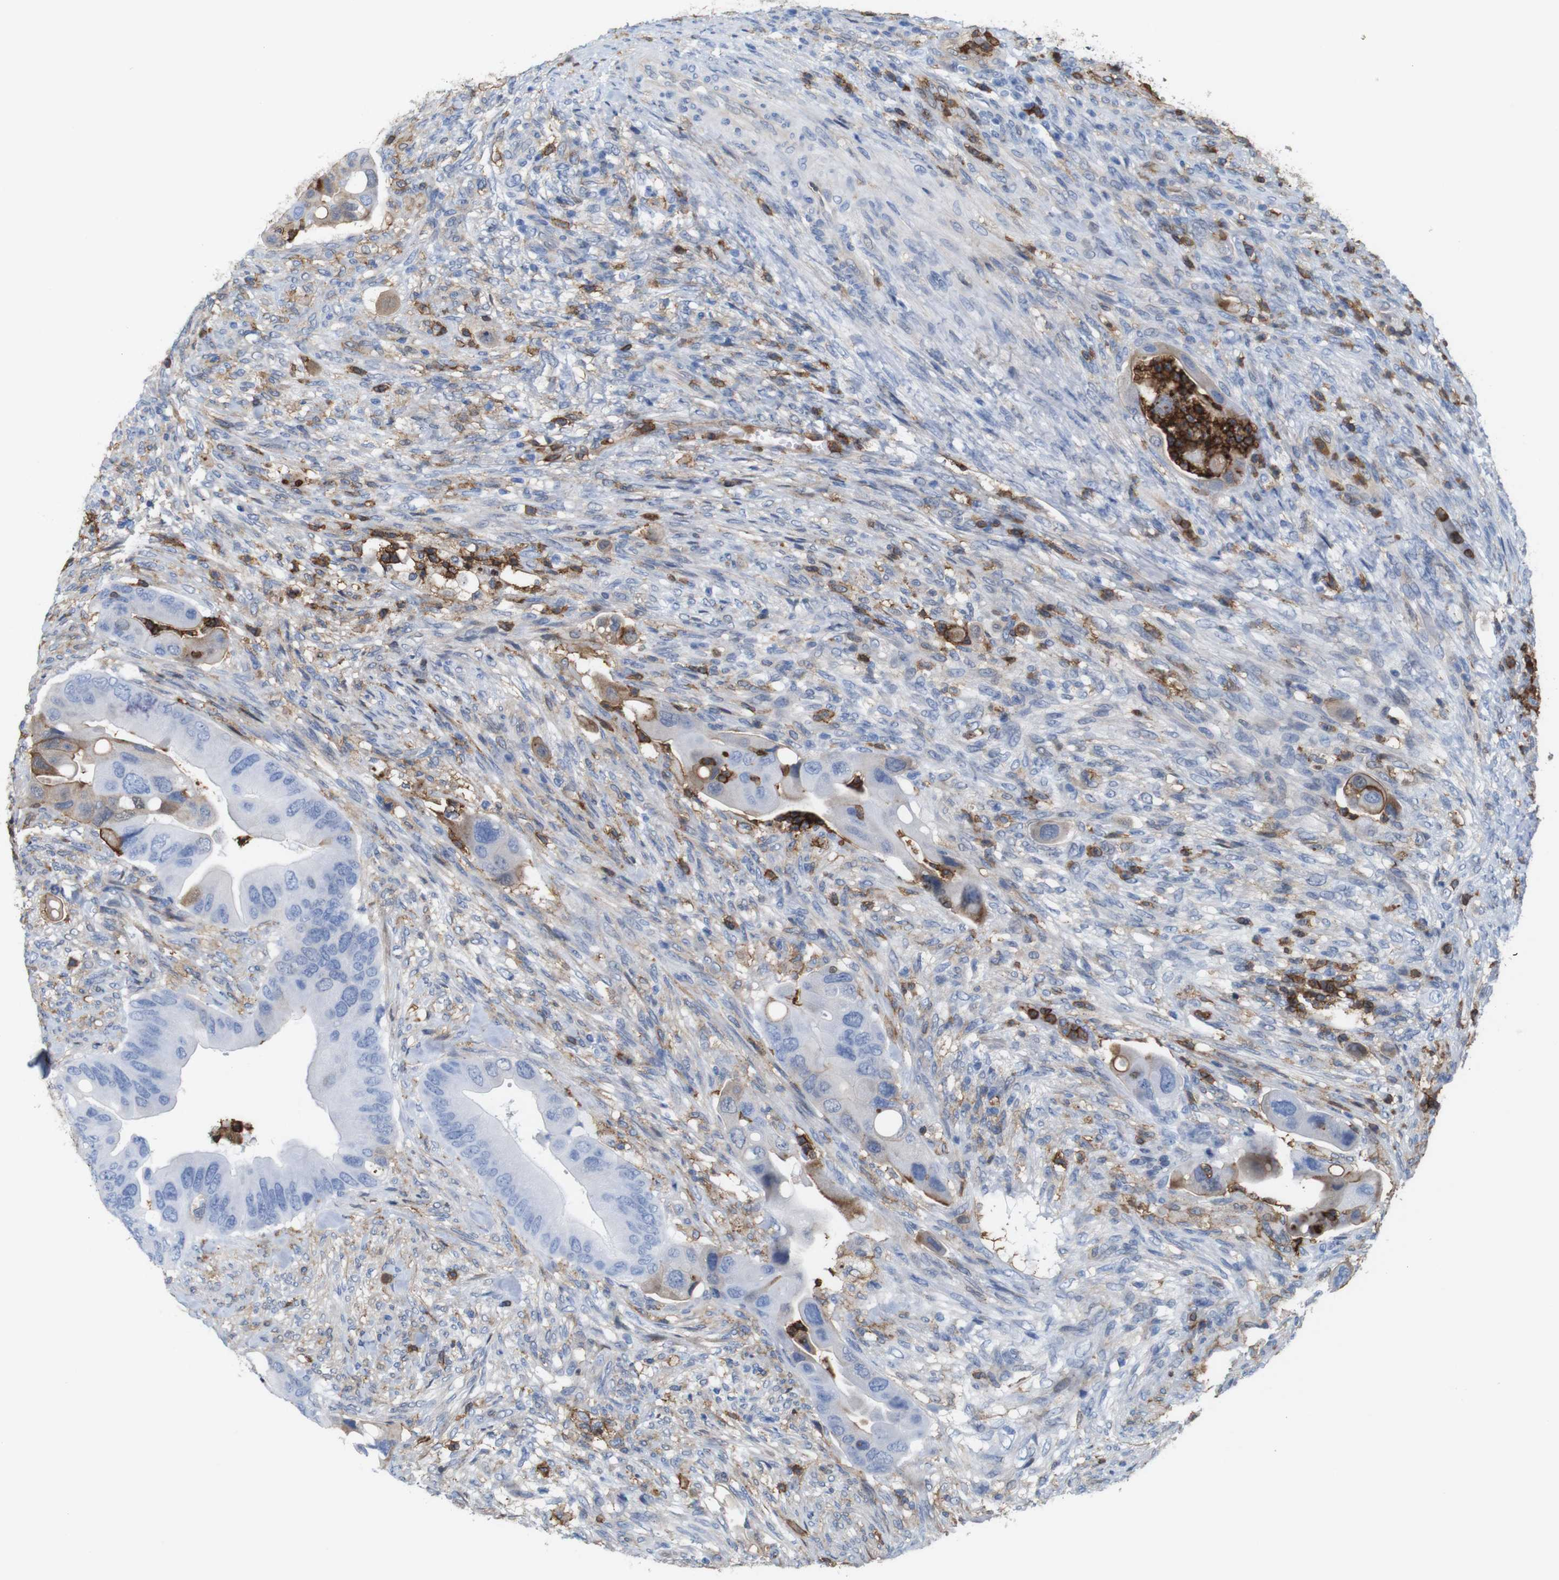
{"staining": {"intensity": "weak", "quantity": "<25%", "location": "cytoplasmic/membranous"}, "tissue": "colorectal cancer", "cell_type": "Tumor cells", "image_type": "cancer", "snomed": [{"axis": "morphology", "description": "Adenocarcinoma, NOS"}, {"axis": "topography", "description": "Rectum"}], "caption": "This is an immunohistochemistry histopathology image of human colorectal cancer. There is no staining in tumor cells.", "gene": "ANXA1", "patient": {"sex": "female", "age": 57}}